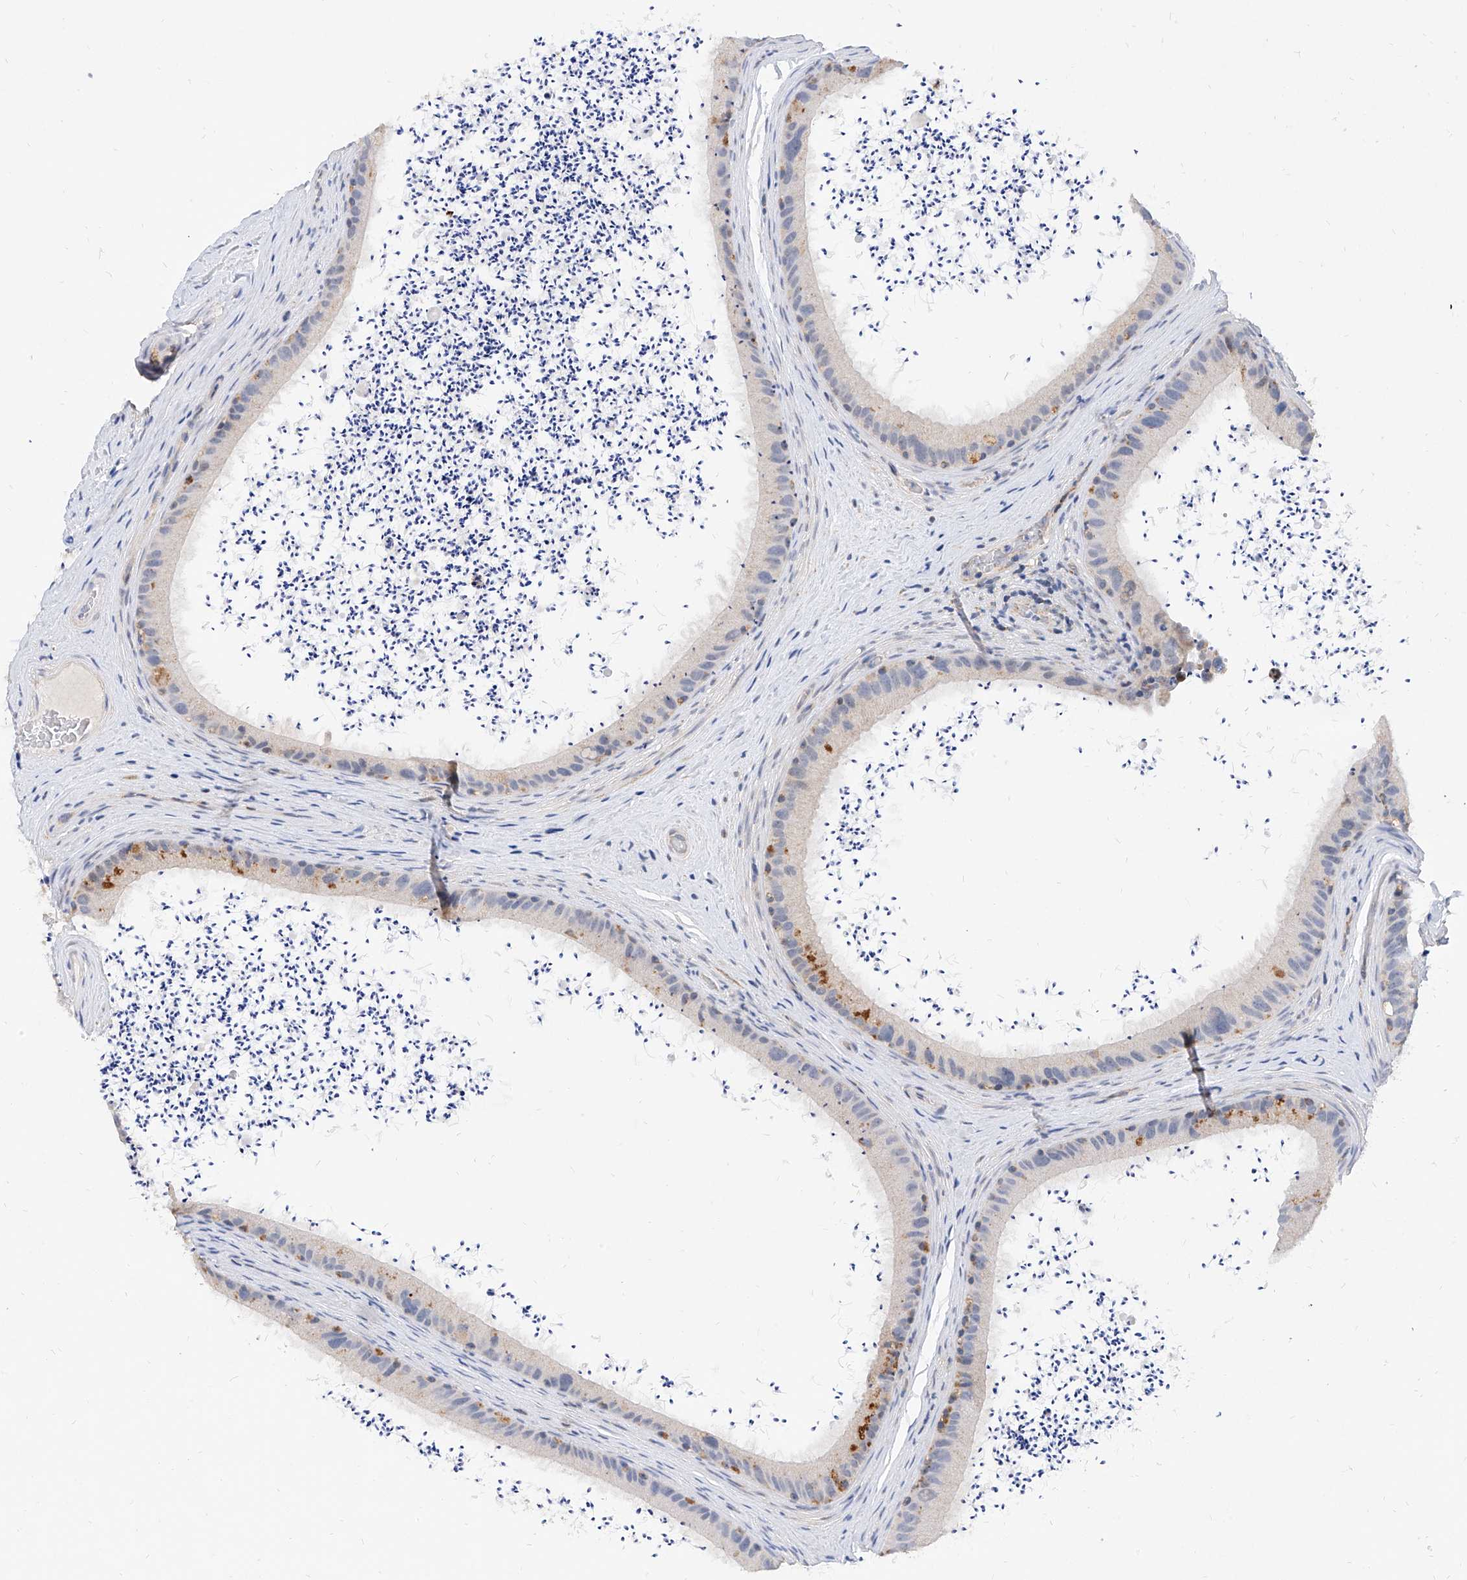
{"staining": {"intensity": "negative", "quantity": "none", "location": "none"}, "tissue": "epididymis", "cell_type": "Glandular cells", "image_type": "normal", "snomed": [{"axis": "morphology", "description": "Normal tissue, NOS"}, {"axis": "topography", "description": "Epididymis, spermatic cord, NOS"}], "caption": "Epididymis was stained to show a protein in brown. There is no significant expression in glandular cells. Nuclei are stained in blue.", "gene": "BPTF", "patient": {"sex": "male", "age": 50}}